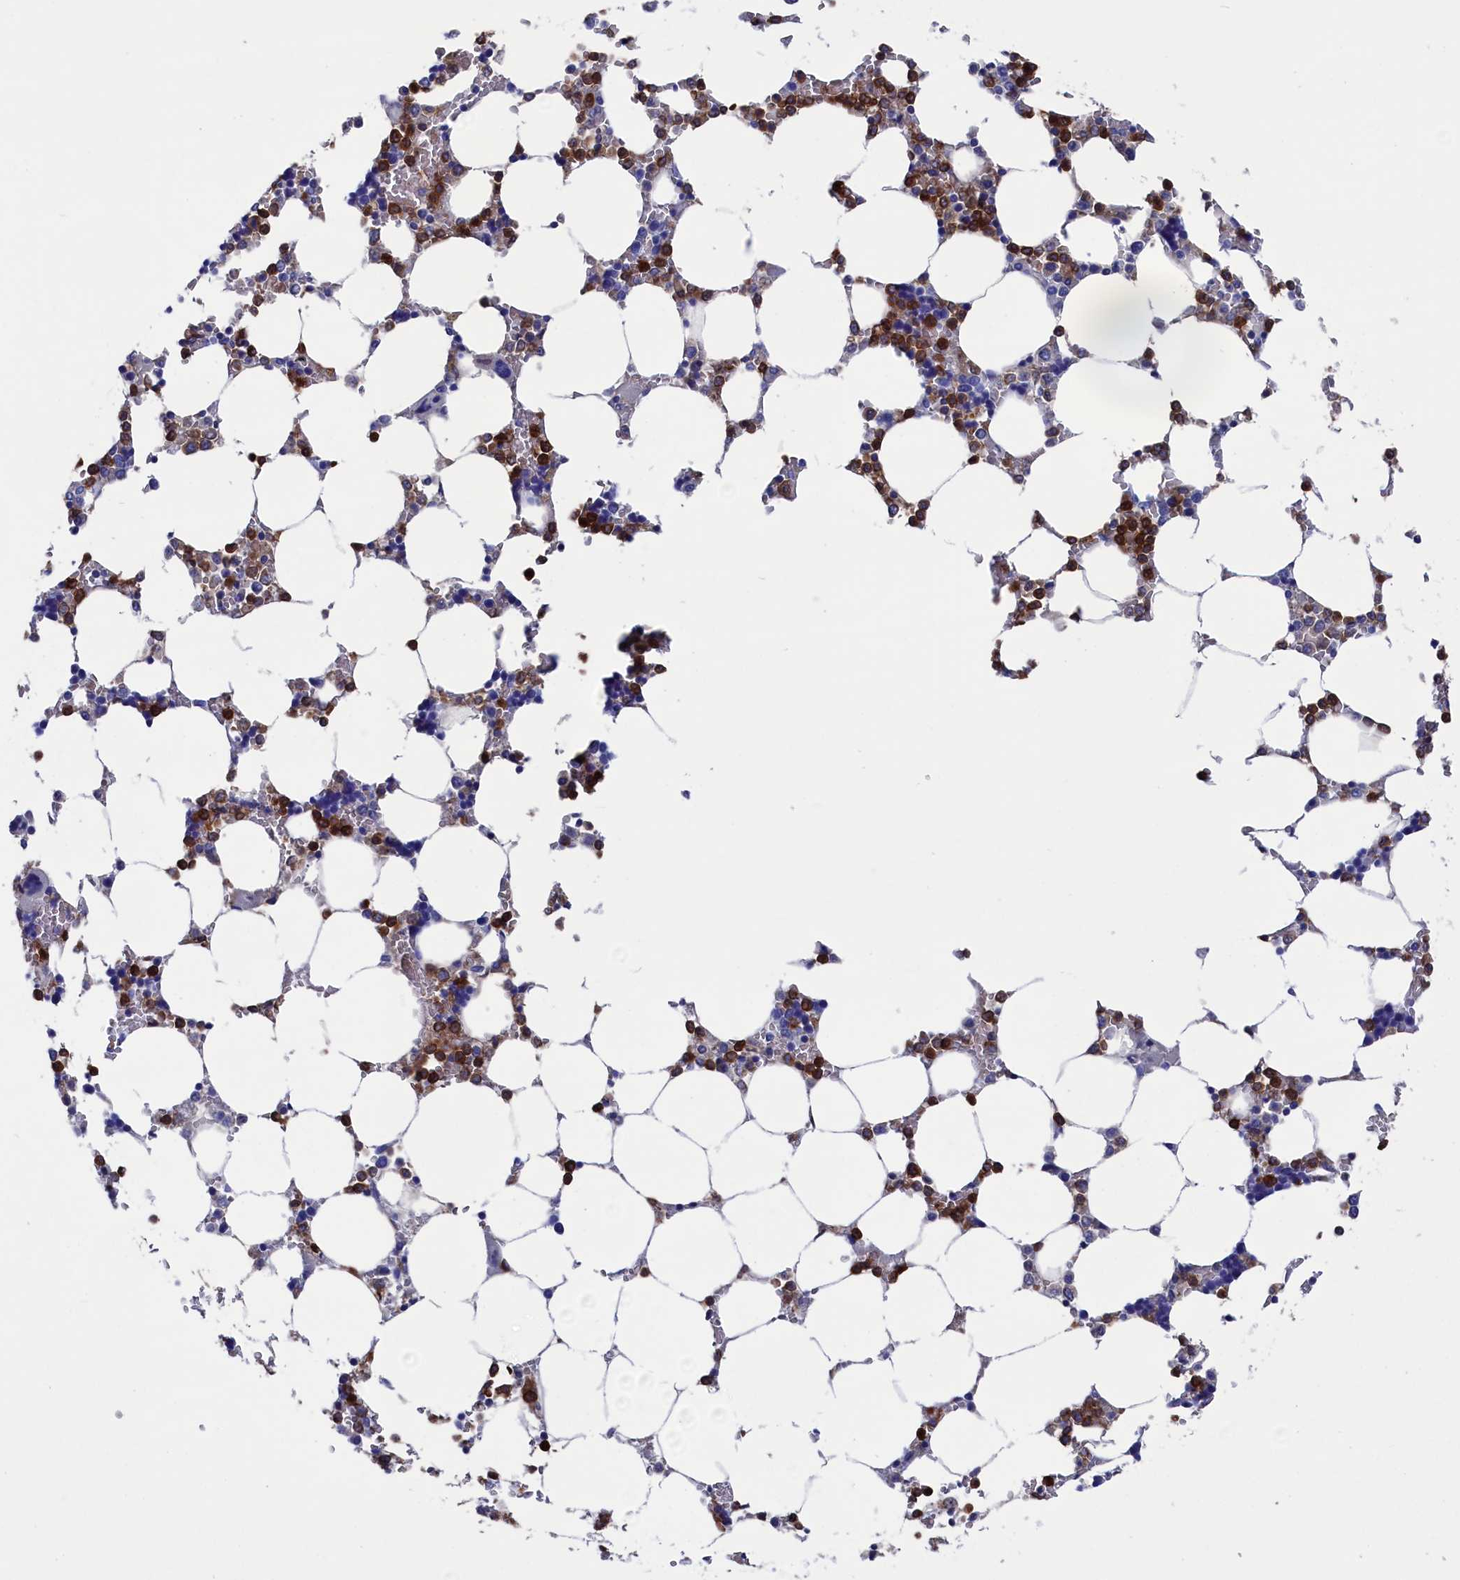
{"staining": {"intensity": "strong", "quantity": "25%-75%", "location": "cytoplasmic/membranous"}, "tissue": "bone marrow", "cell_type": "Hematopoietic cells", "image_type": "normal", "snomed": [{"axis": "morphology", "description": "Normal tissue, NOS"}, {"axis": "topography", "description": "Bone marrow"}], "caption": "This photomicrograph shows IHC staining of normal bone marrow, with high strong cytoplasmic/membranous expression in about 25%-75% of hematopoietic cells.", "gene": "TYROBP", "patient": {"sex": "male", "age": 64}}